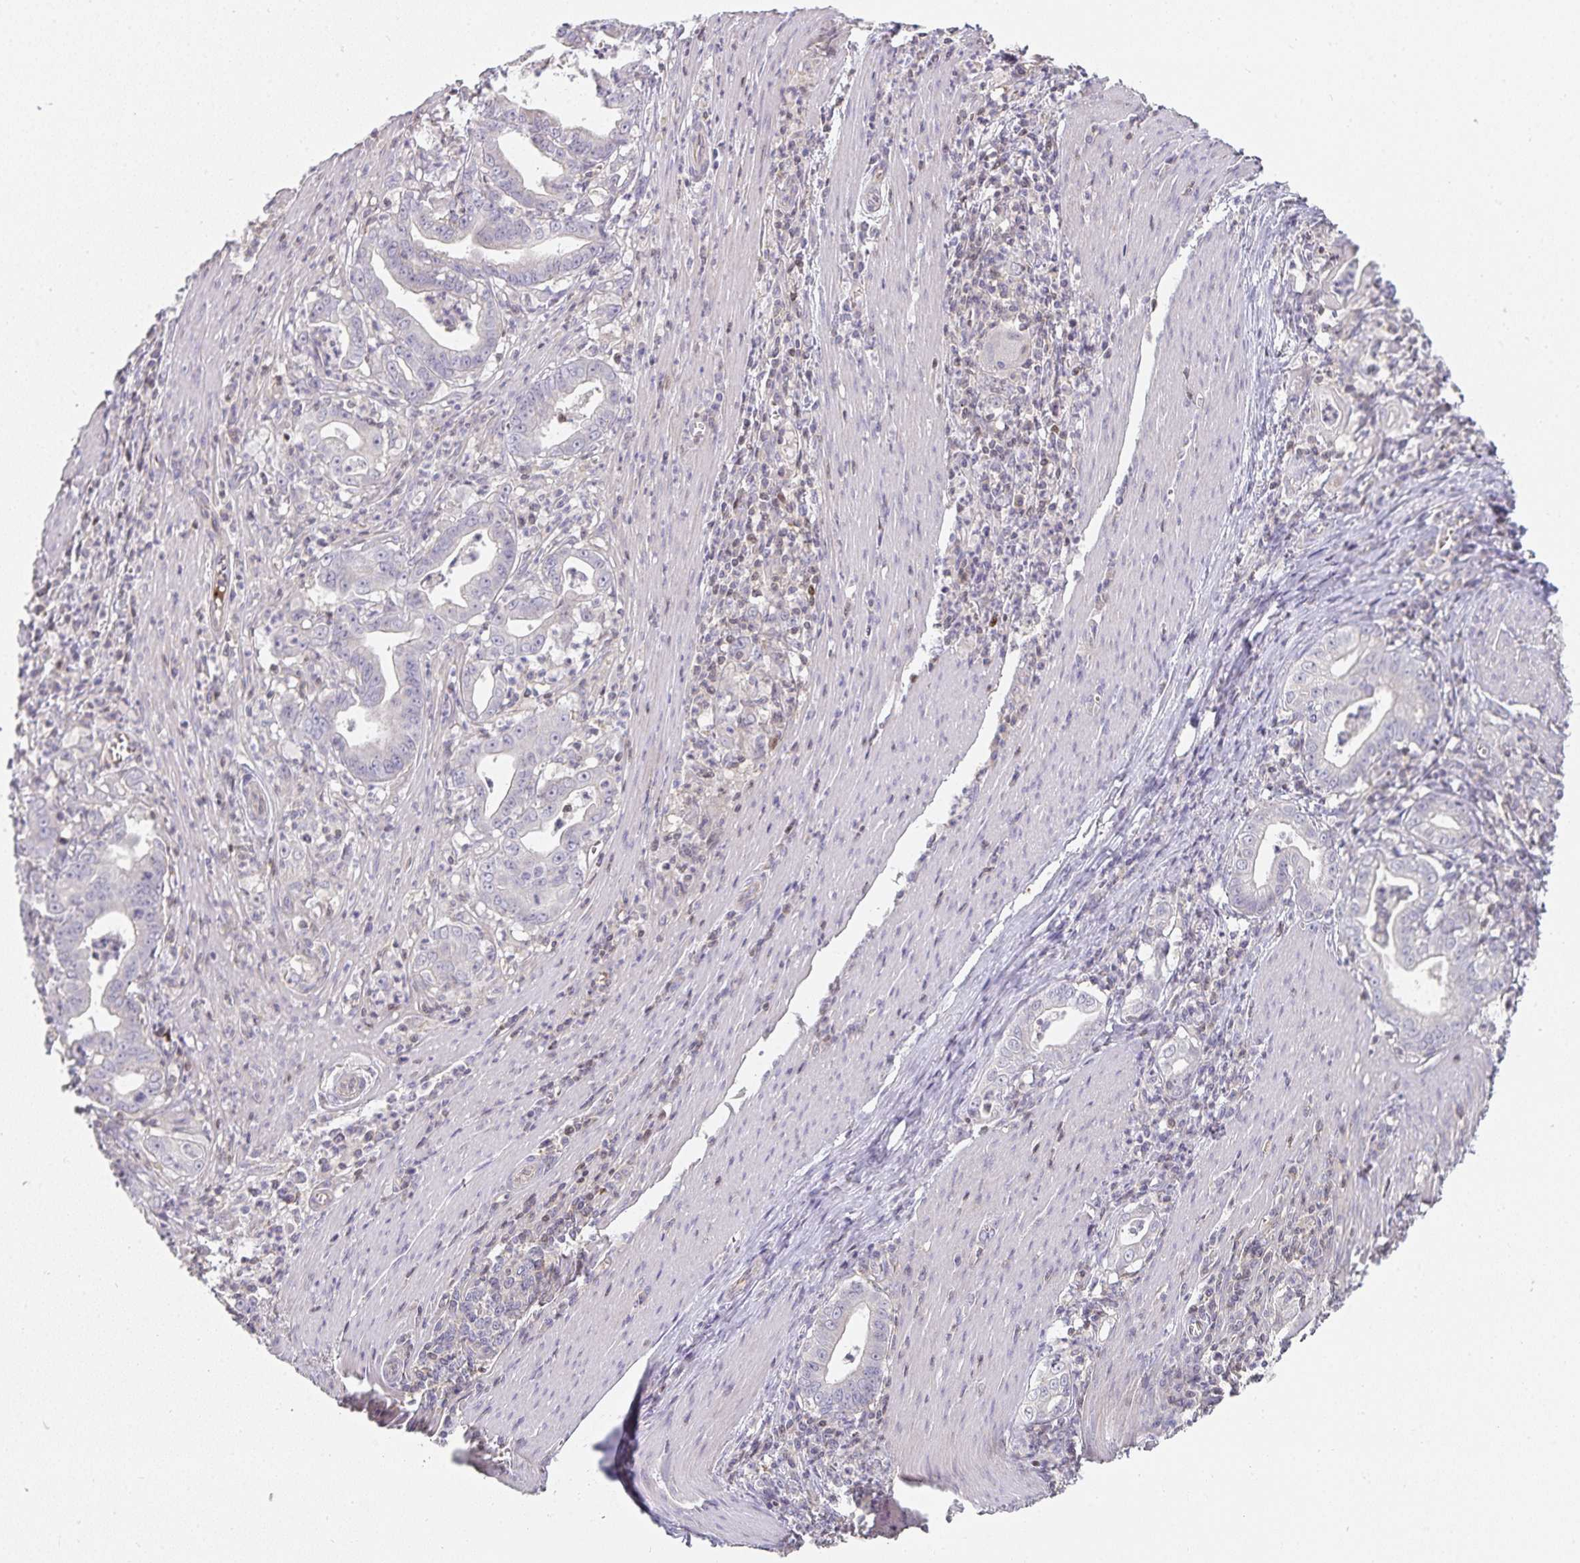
{"staining": {"intensity": "negative", "quantity": "none", "location": "none"}, "tissue": "stomach cancer", "cell_type": "Tumor cells", "image_type": "cancer", "snomed": [{"axis": "morphology", "description": "Adenocarcinoma, NOS"}, {"axis": "topography", "description": "Stomach, upper"}], "caption": "High power microscopy micrograph of an IHC image of stomach adenocarcinoma, revealing no significant staining in tumor cells. (Brightfield microscopy of DAB (3,3'-diaminobenzidine) immunohistochemistry (IHC) at high magnification).", "gene": "GATA3", "patient": {"sex": "female", "age": 79}}